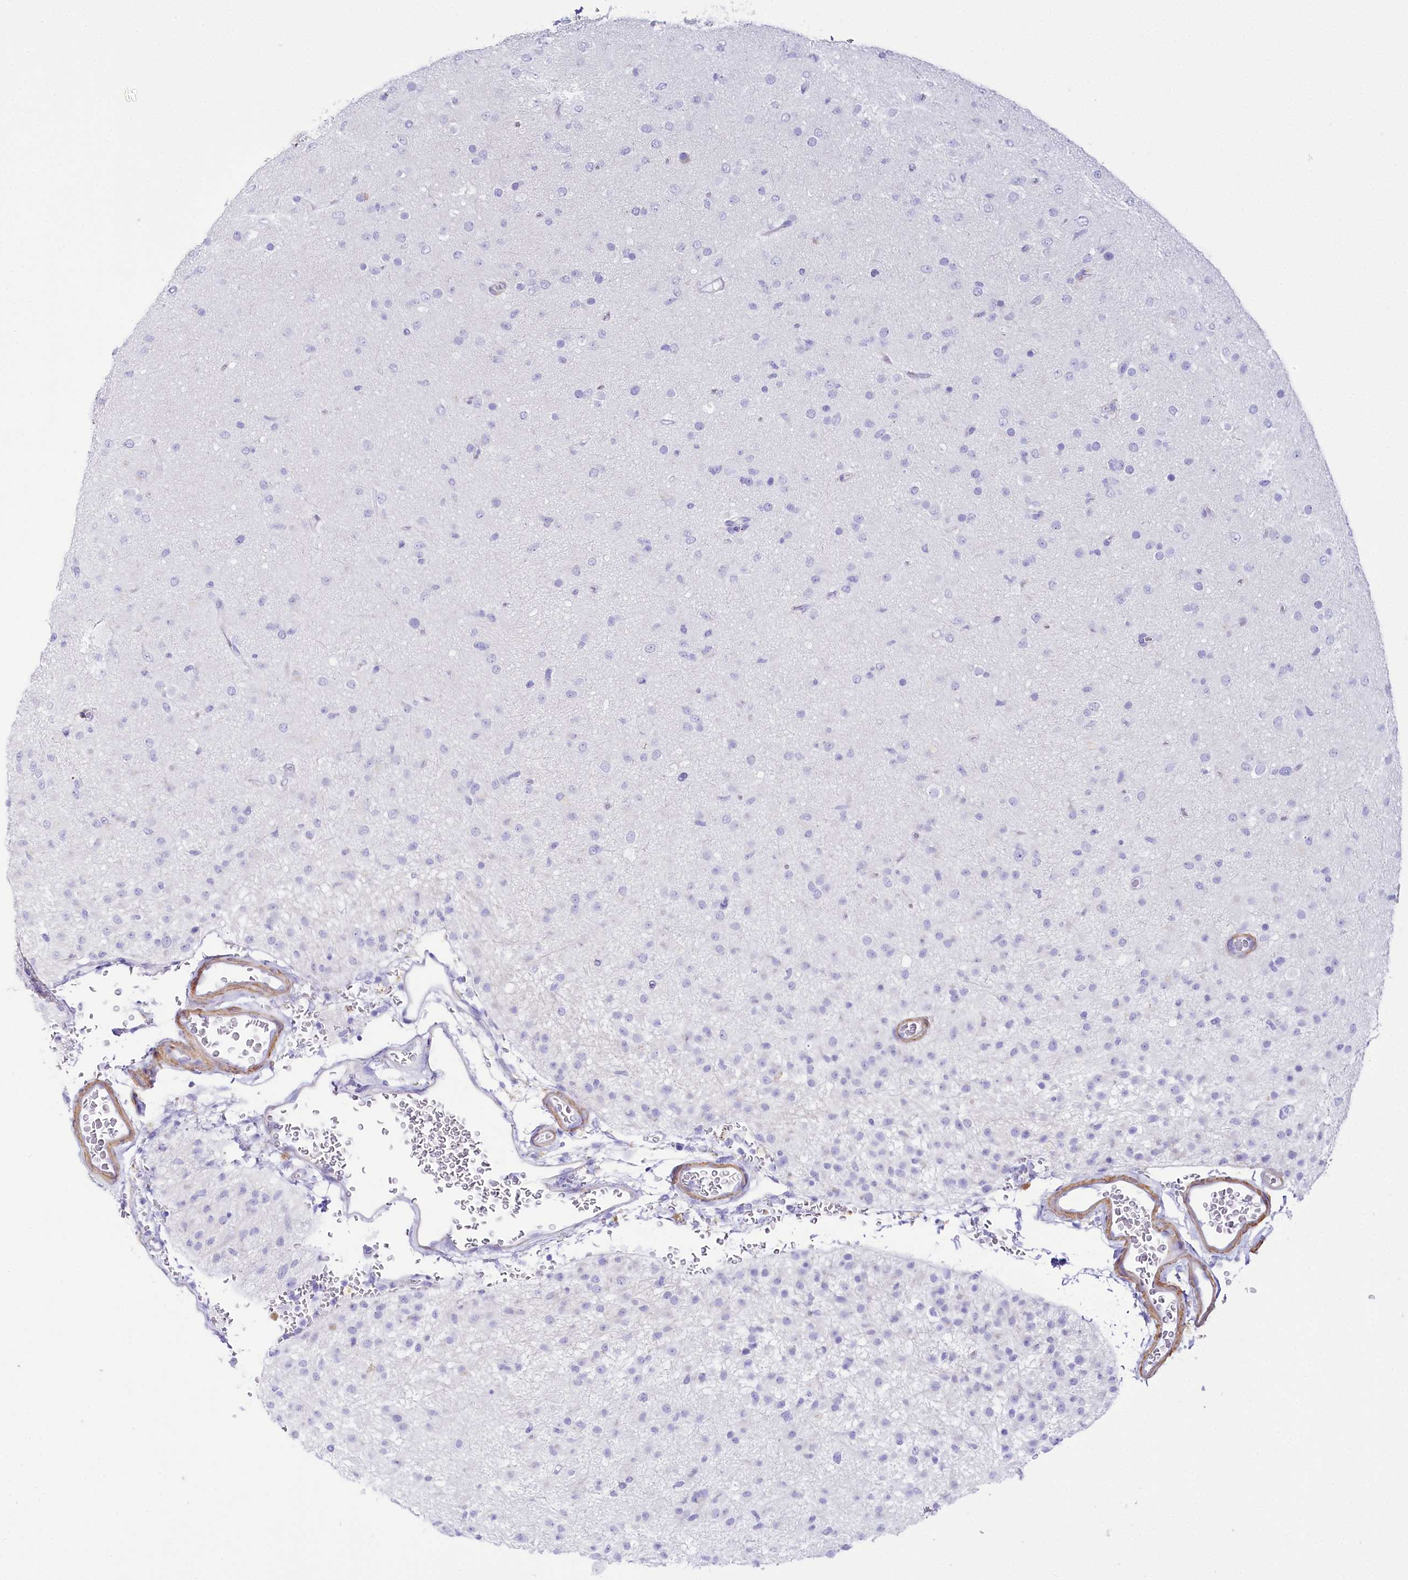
{"staining": {"intensity": "negative", "quantity": "none", "location": "none"}, "tissue": "glioma", "cell_type": "Tumor cells", "image_type": "cancer", "snomed": [{"axis": "morphology", "description": "Glioma, malignant, Low grade"}, {"axis": "topography", "description": "Brain"}], "caption": "High magnification brightfield microscopy of glioma stained with DAB (3,3'-diaminobenzidine) (brown) and counterstained with hematoxylin (blue): tumor cells show no significant positivity.", "gene": "CSN3", "patient": {"sex": "male", "age": 65}}